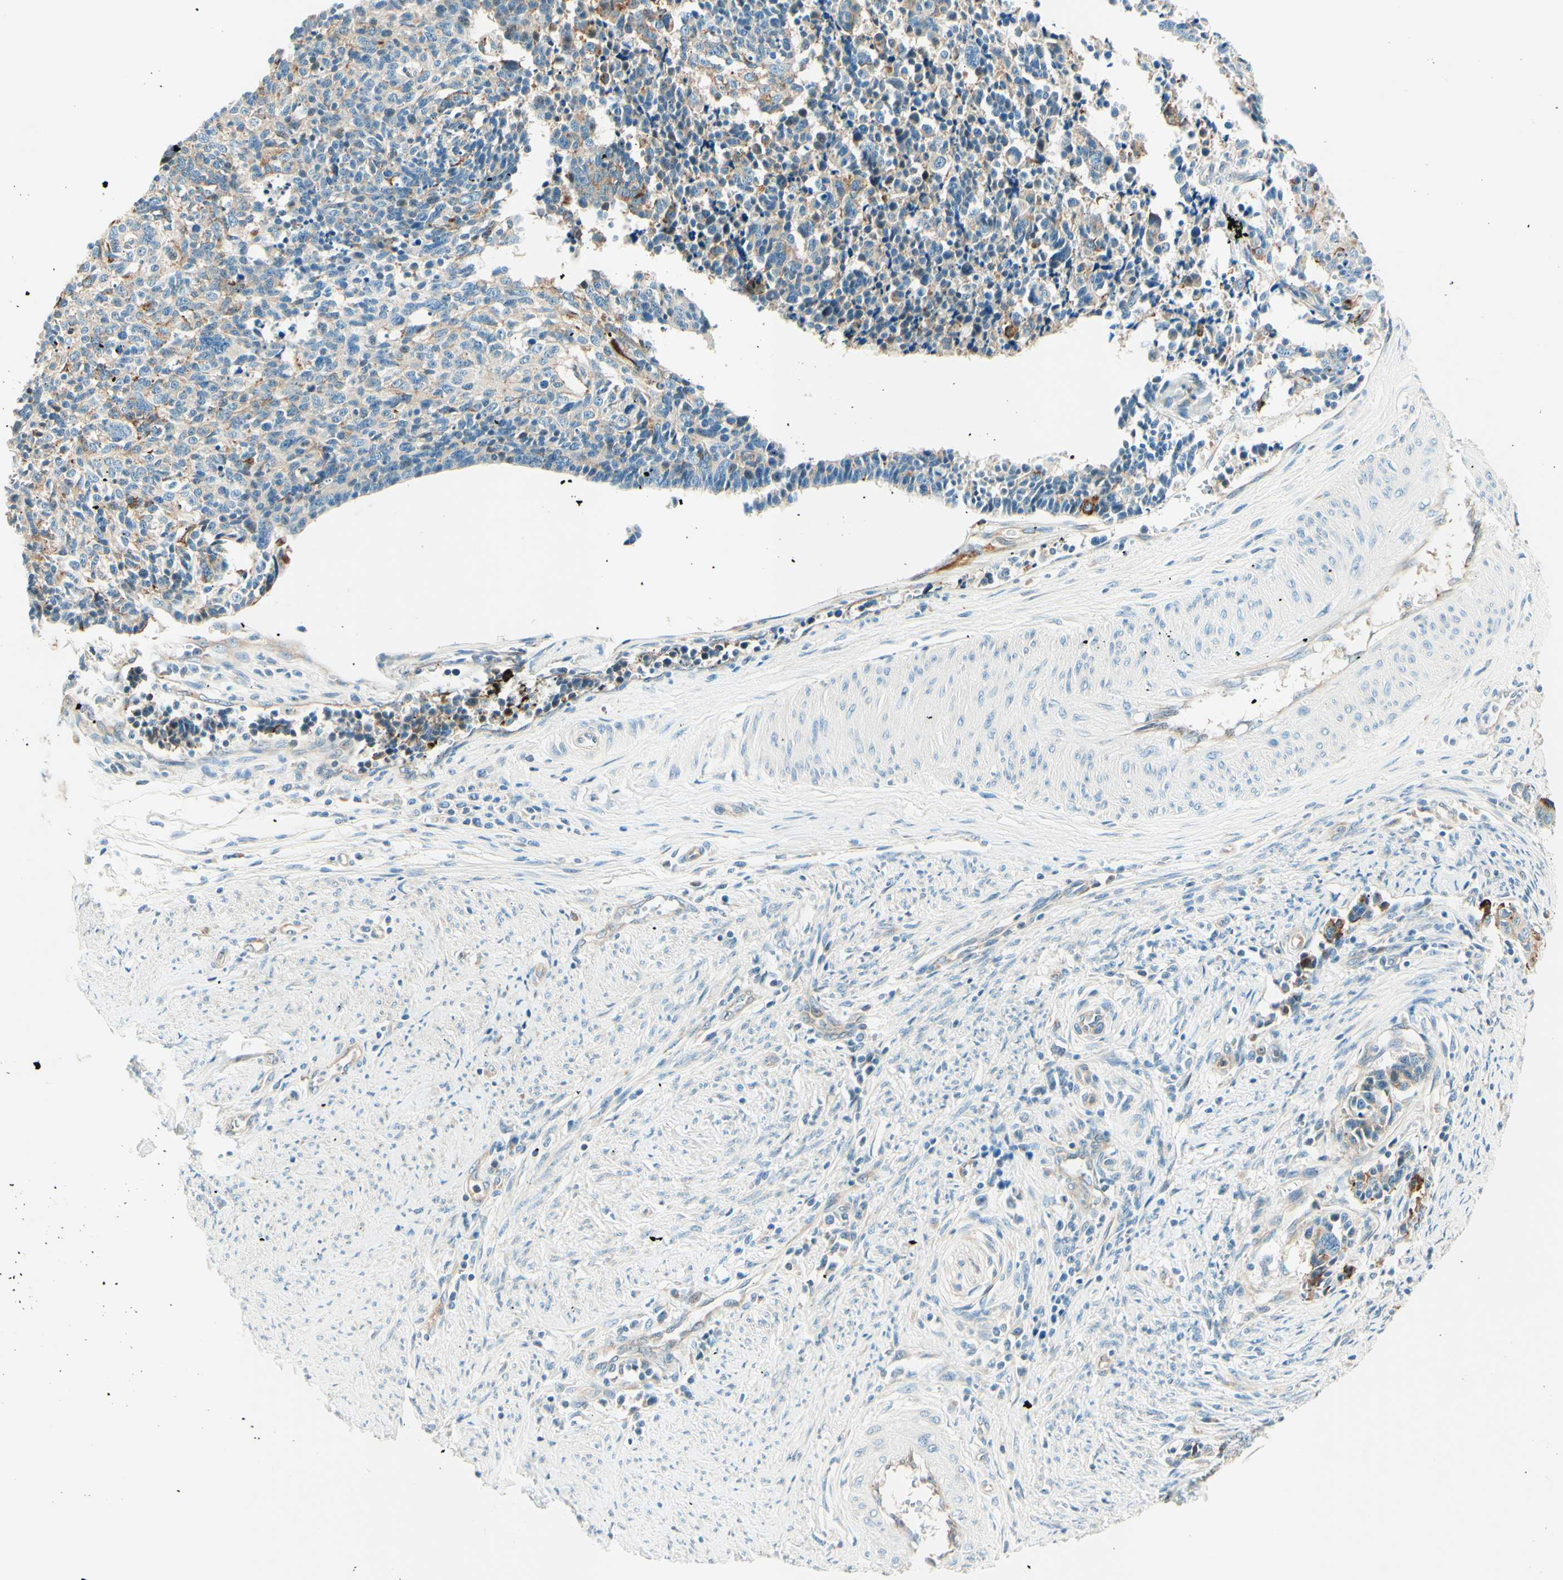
{"staining": {"intensity": "moderate", "quantity": "<25%", "location": "cytoplasmic/membranous"}, "tissue": "cervical cancer", "cell_type": "Tumor cells", "image_type": "cancer", "snomed": [{"axis": "morphology", "description": "Normal tissue, NOS"}, {"axis": "morphology", "description": "Squamous cell carcinoma, NOS"}, {"axis": "topography", "description": "Cervix"}], "caption": "High-magnification brightfield microscopy of cervical squamous cell carcinoma stained with DAB (3,3'-diaminobenzidine) (brown) and counterstained with hematoxylin (blue). tumor cells exhibit moderate cytoplasmic/membranous staining is appreciated in approximately<25% of cells. (DAB = brown stain, brightfield microscopy at high magnification).", "gene": "TAOK2", "patient": {"sex": "female", "age": 35}}